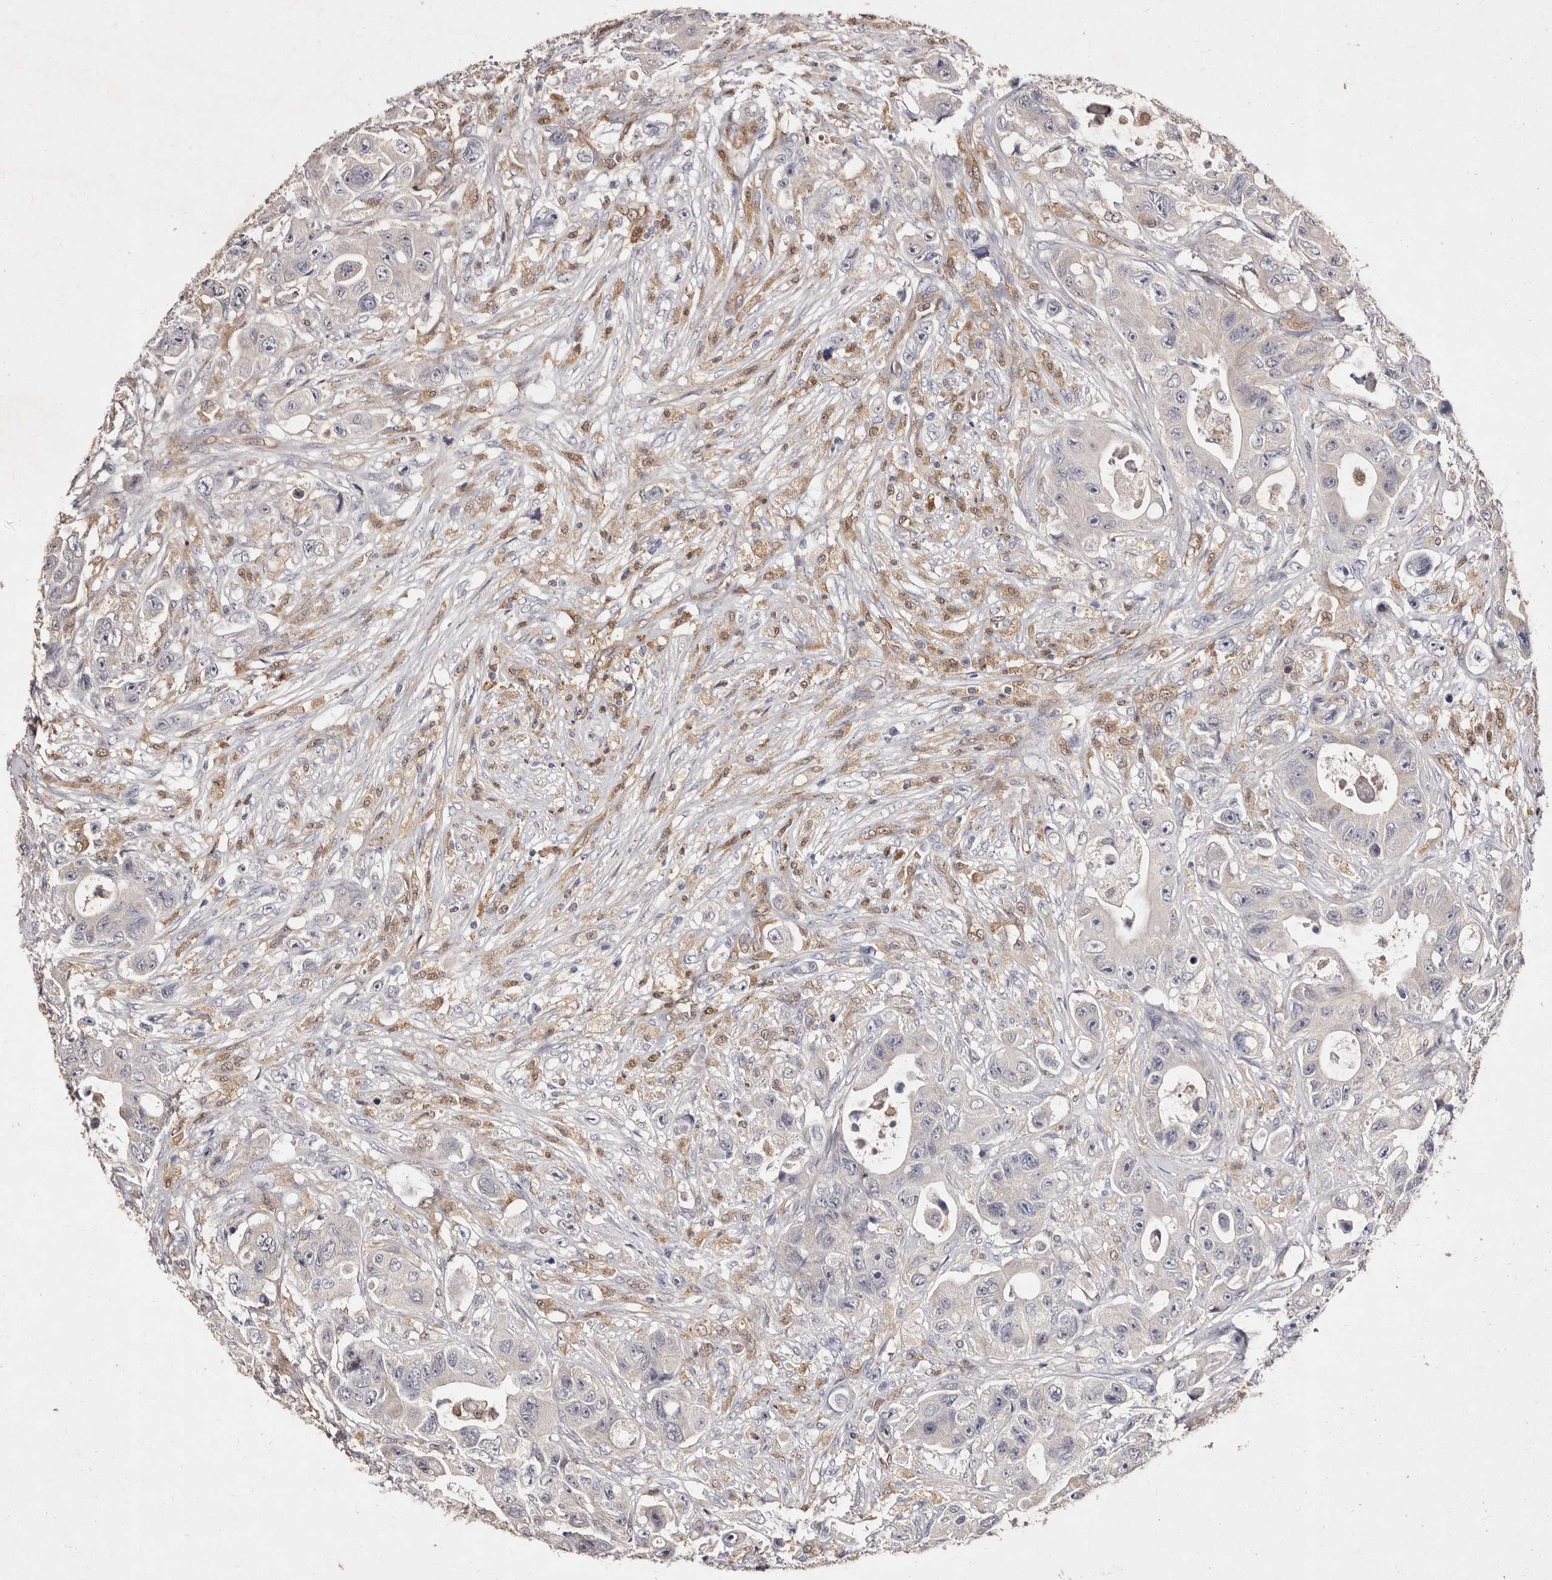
{"staining": {"intensity": "negative", "quantity": "none", "location": "none"}, "tissue": "colorectal cancer", "cell_type": "Tumor cells", "image_type": "cancer", "snomed": [{"axis": "morphology", "description": "Adenocarcinoma, NOS"}, {"axis": "topography", "description": "Colon"}], "caption": "Tumor cells show no significant expression in colorectal cancer (adenocarcinoma). (Immunohistochemistry, brightfield microscopy, high magnification).", "gene": "GIMAP4", "patient": {"sex": "female", "age": 46}}